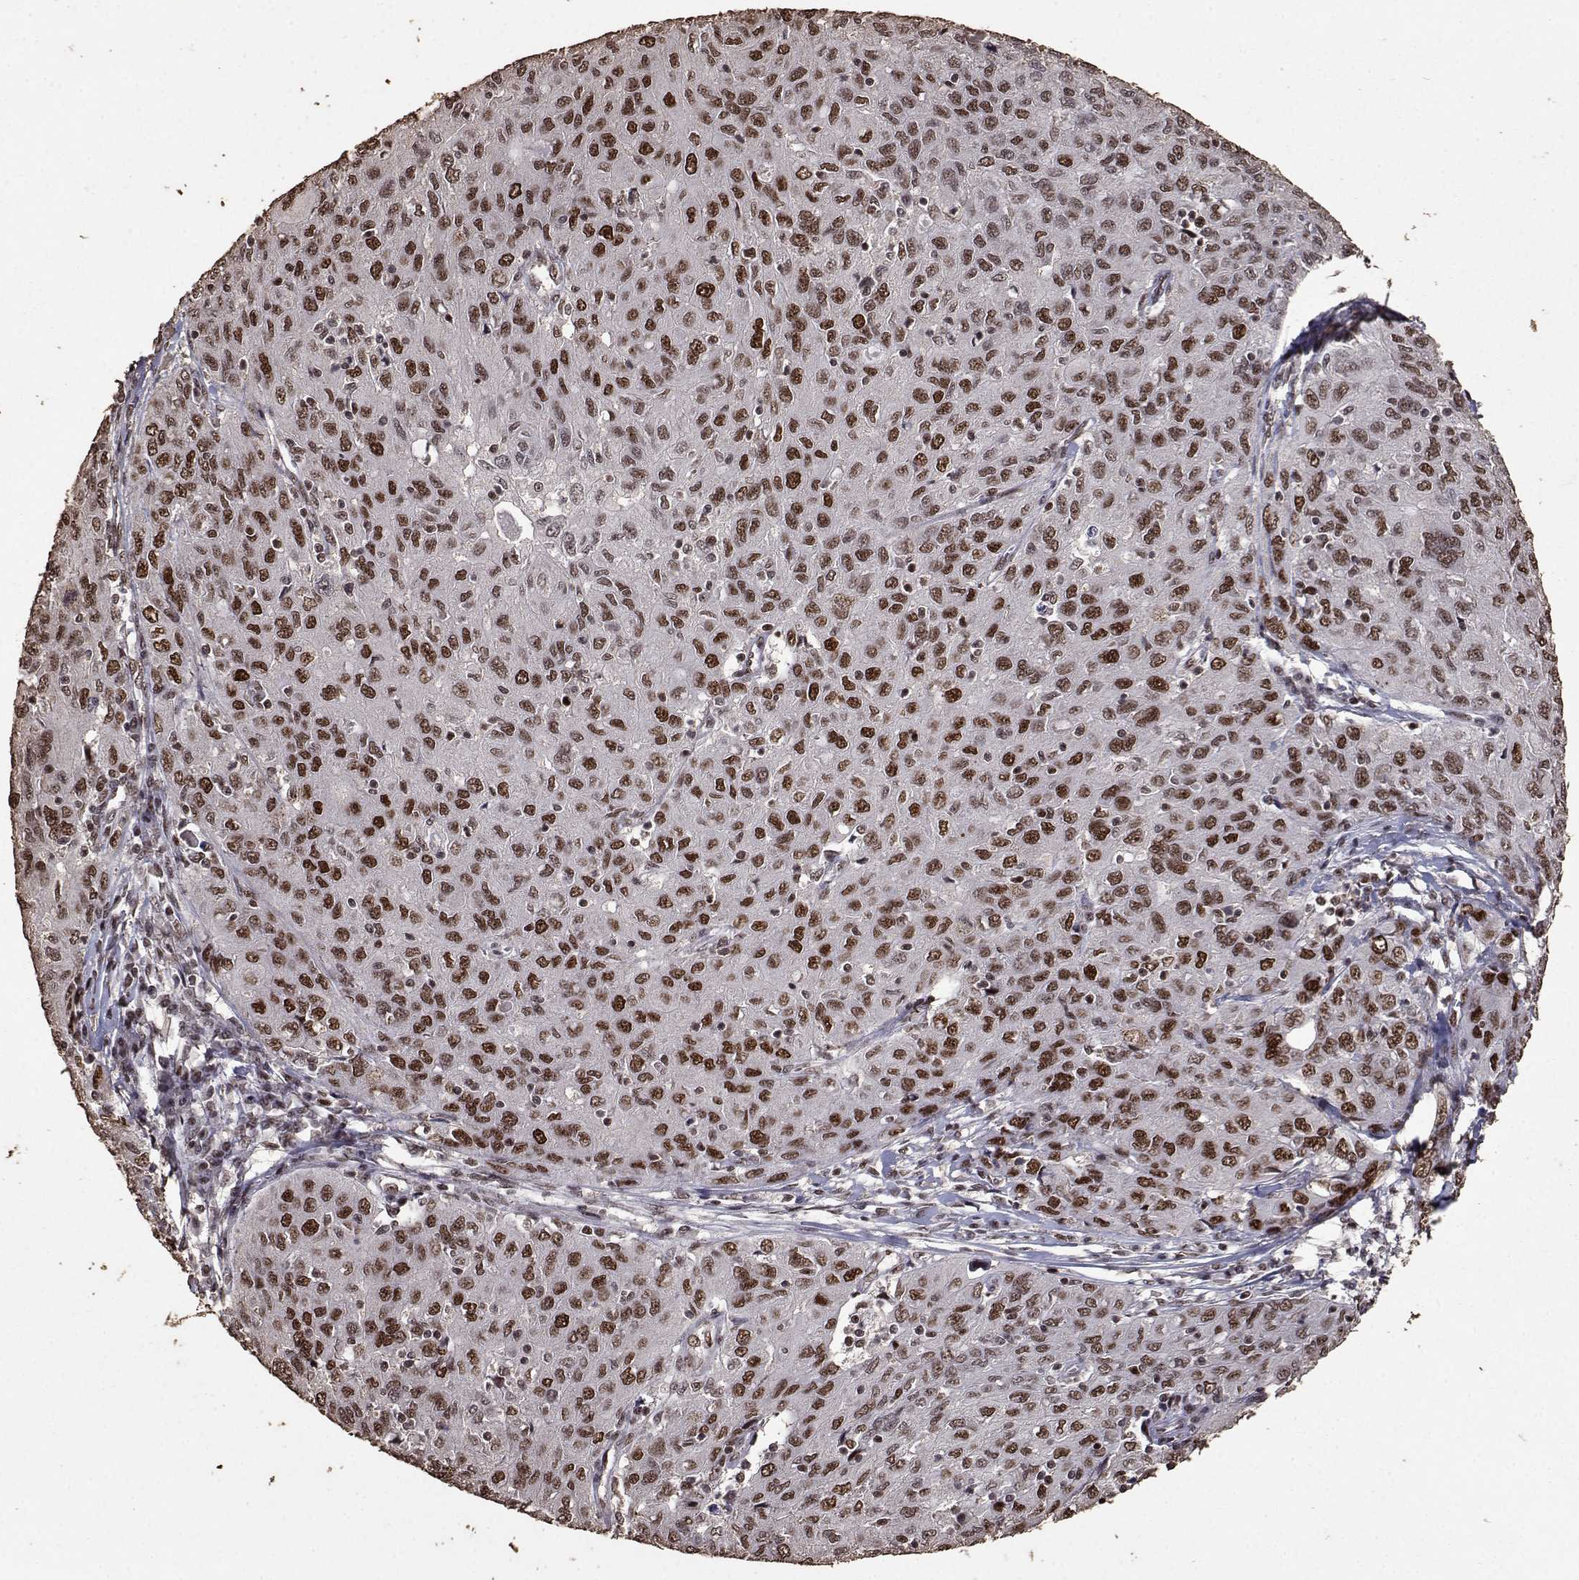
{"staining": {"intensity": "moderate", "quantity": ">75%", "location": "nuclear"}, "tissue": "ovarian cancer", "cell_type": "Tumor cells", "image_type": "cancer", "snomed": [{"axis": "morphology", "description": "Carcinoma, endometroid"}, {"axis": "topography", "description": "Ovary"}], "caption": "Protein analysis of ovarian cancer tissue exhibits moderate nuclear positivity in approximately >75% of tumor cells.", "gene": "TOE1", "patient": {"sex": "female", "age": 50}}